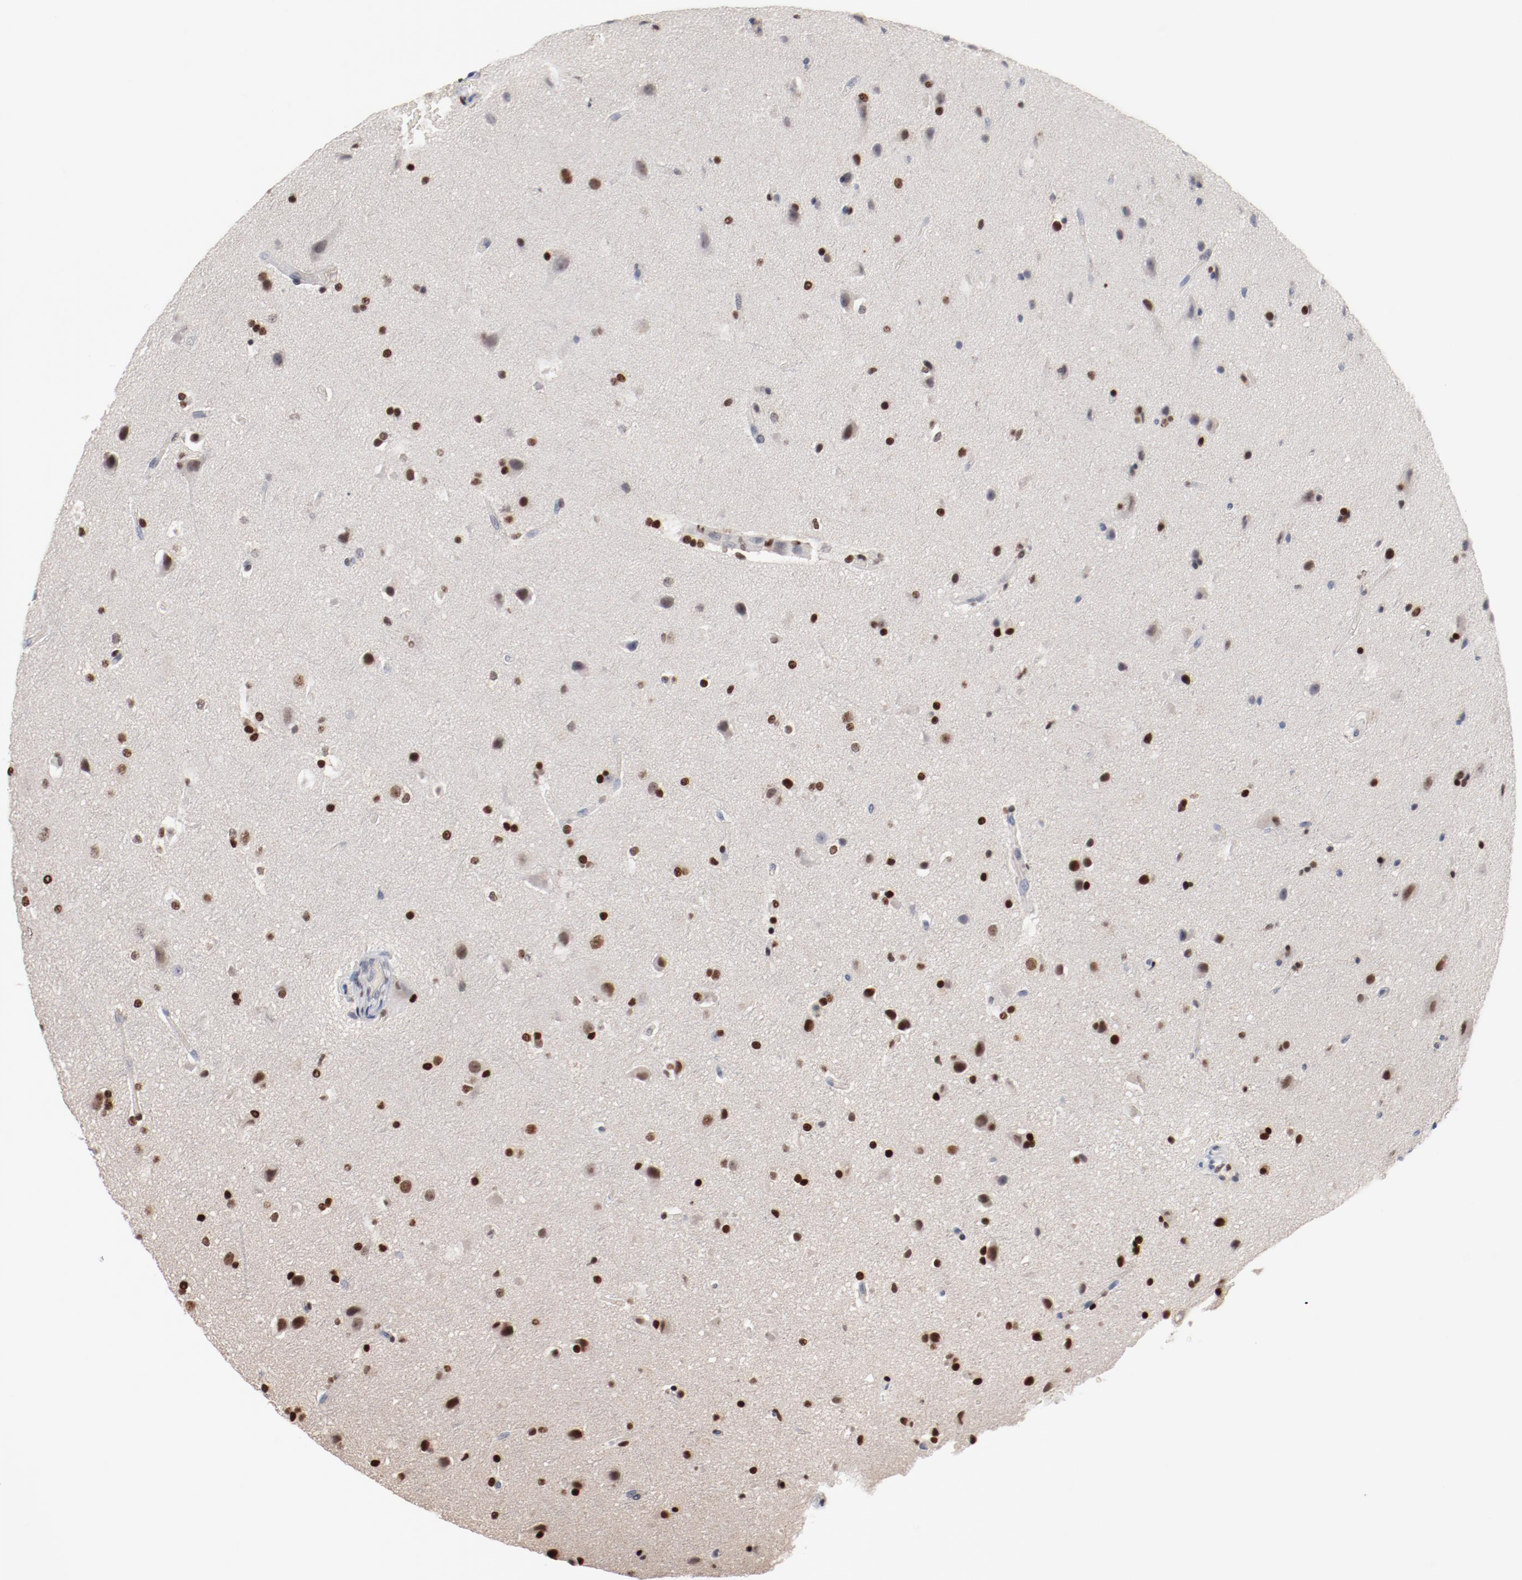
{"staining": {"intensity": "moderate", "quantity": ">75%", "location": "nuclear"}, "tissue": "glioma", "cell_type": "Tumor cells", "image_type": "cancer", "snomed": [{"axis": "morphology", "description": "Glioma, malignant, Low grade"}, {"axis": "topography", "description": "Cerebral cortex"}], "caption": "Moderate nuclear positivity for a protein is seen in about >75% of tumor cells of malignant glioma (low-grade) using immunohistochemistry (IHC).", "gene": "ZEB2", "patient": {"sex": "female", "age": 47}}